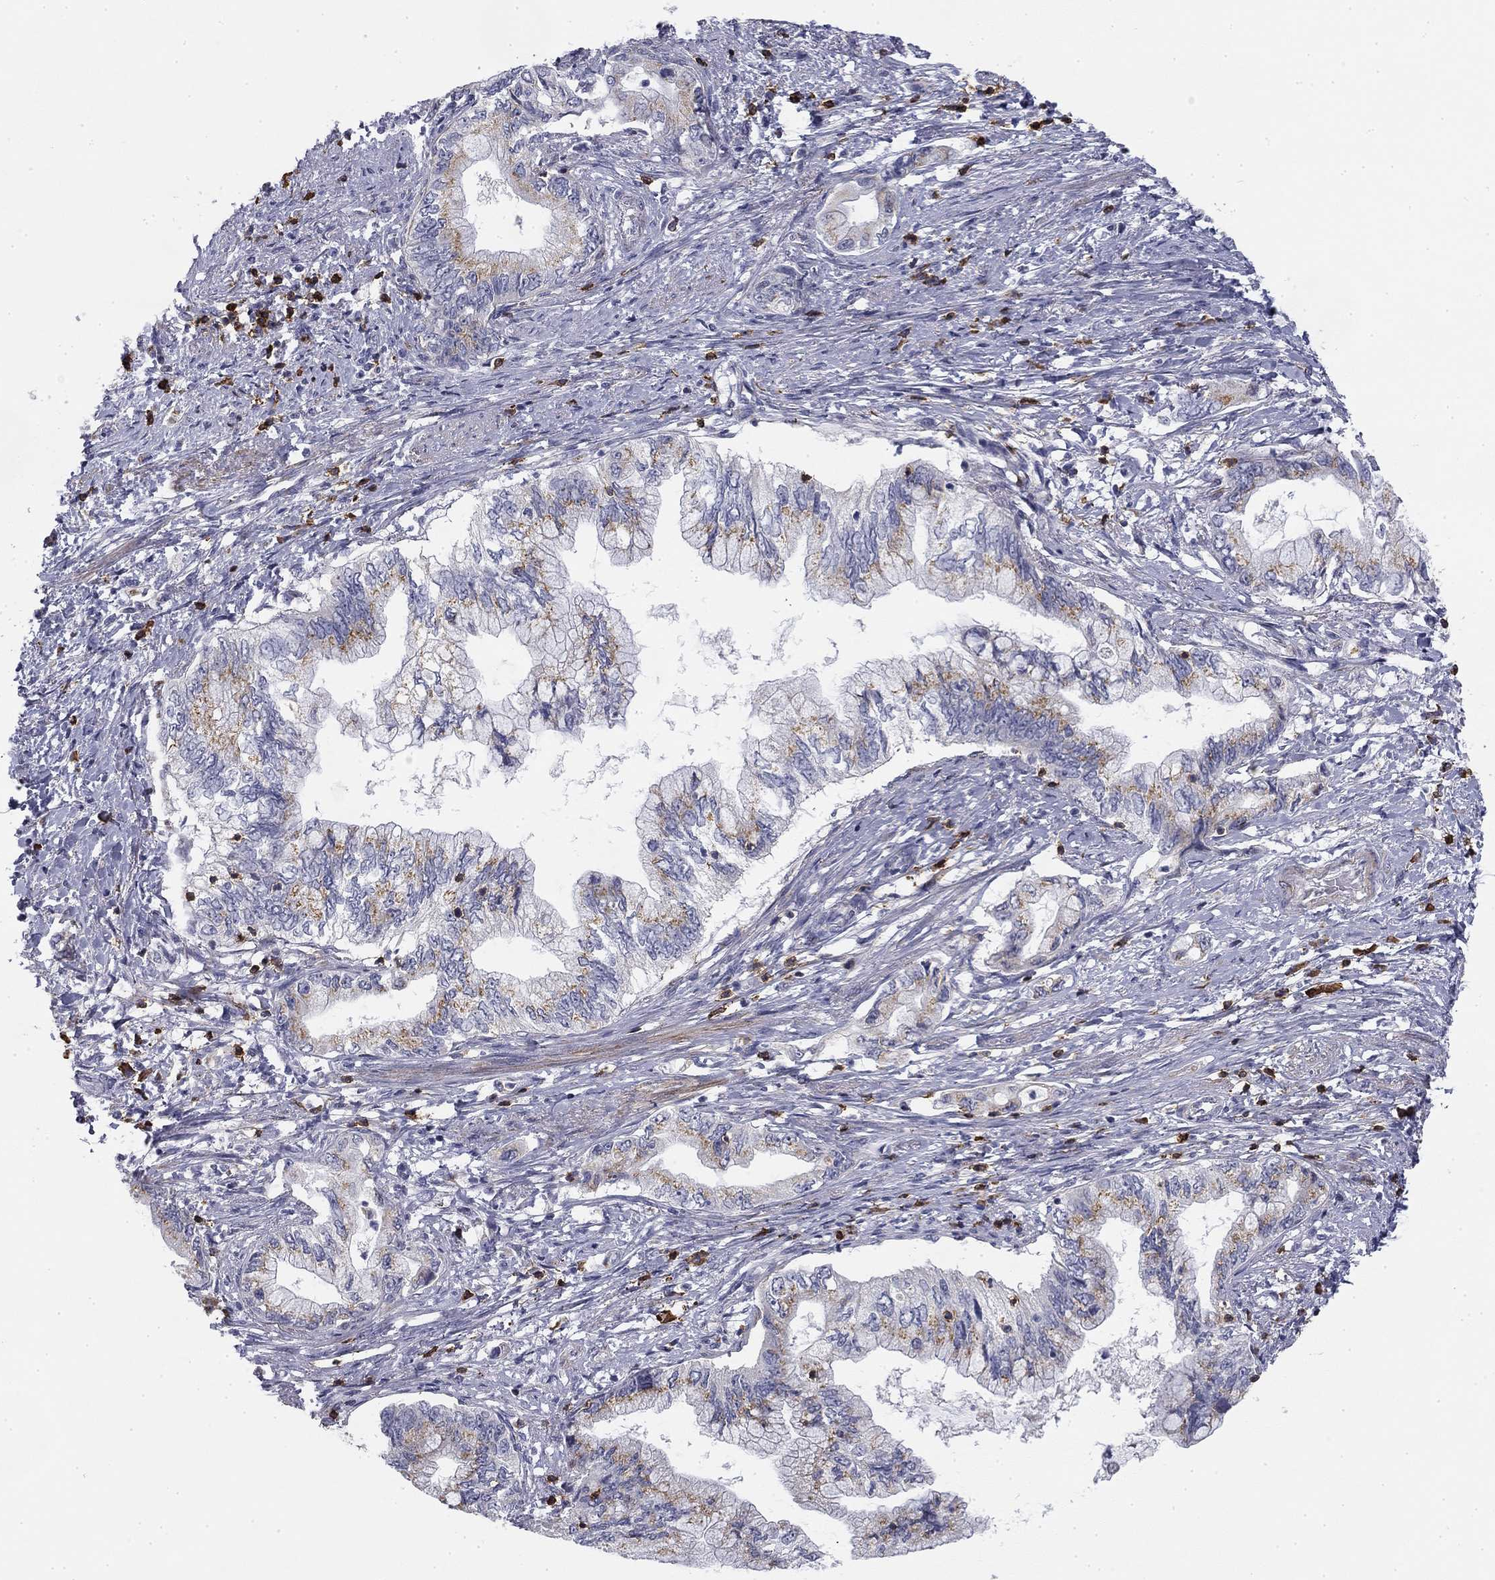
{"staining": {"intensity": "weak", "quantity": "<25%", "location": "cytoplasmic/membranous"}, "tissue": "pancreatic cancer", "cell_type": "Tumor cells", "image_type": "cancer", "snomed": [{"axis": "morphology", "description": "Adenocarcinoma, NOS"}, {"axis": "topography", "description": "Pancreas"}], "caption": "The histopathology image reveals no significant expression in tumor cells of pancreatic cancer. The staining is performed using DAB (3,3'-diaminobenzidine) brown chromogen with nuclei counter-stained in using hematoxylin.", "gene": "TRAT1", "patient": {"sex": "female", "age": 73}}